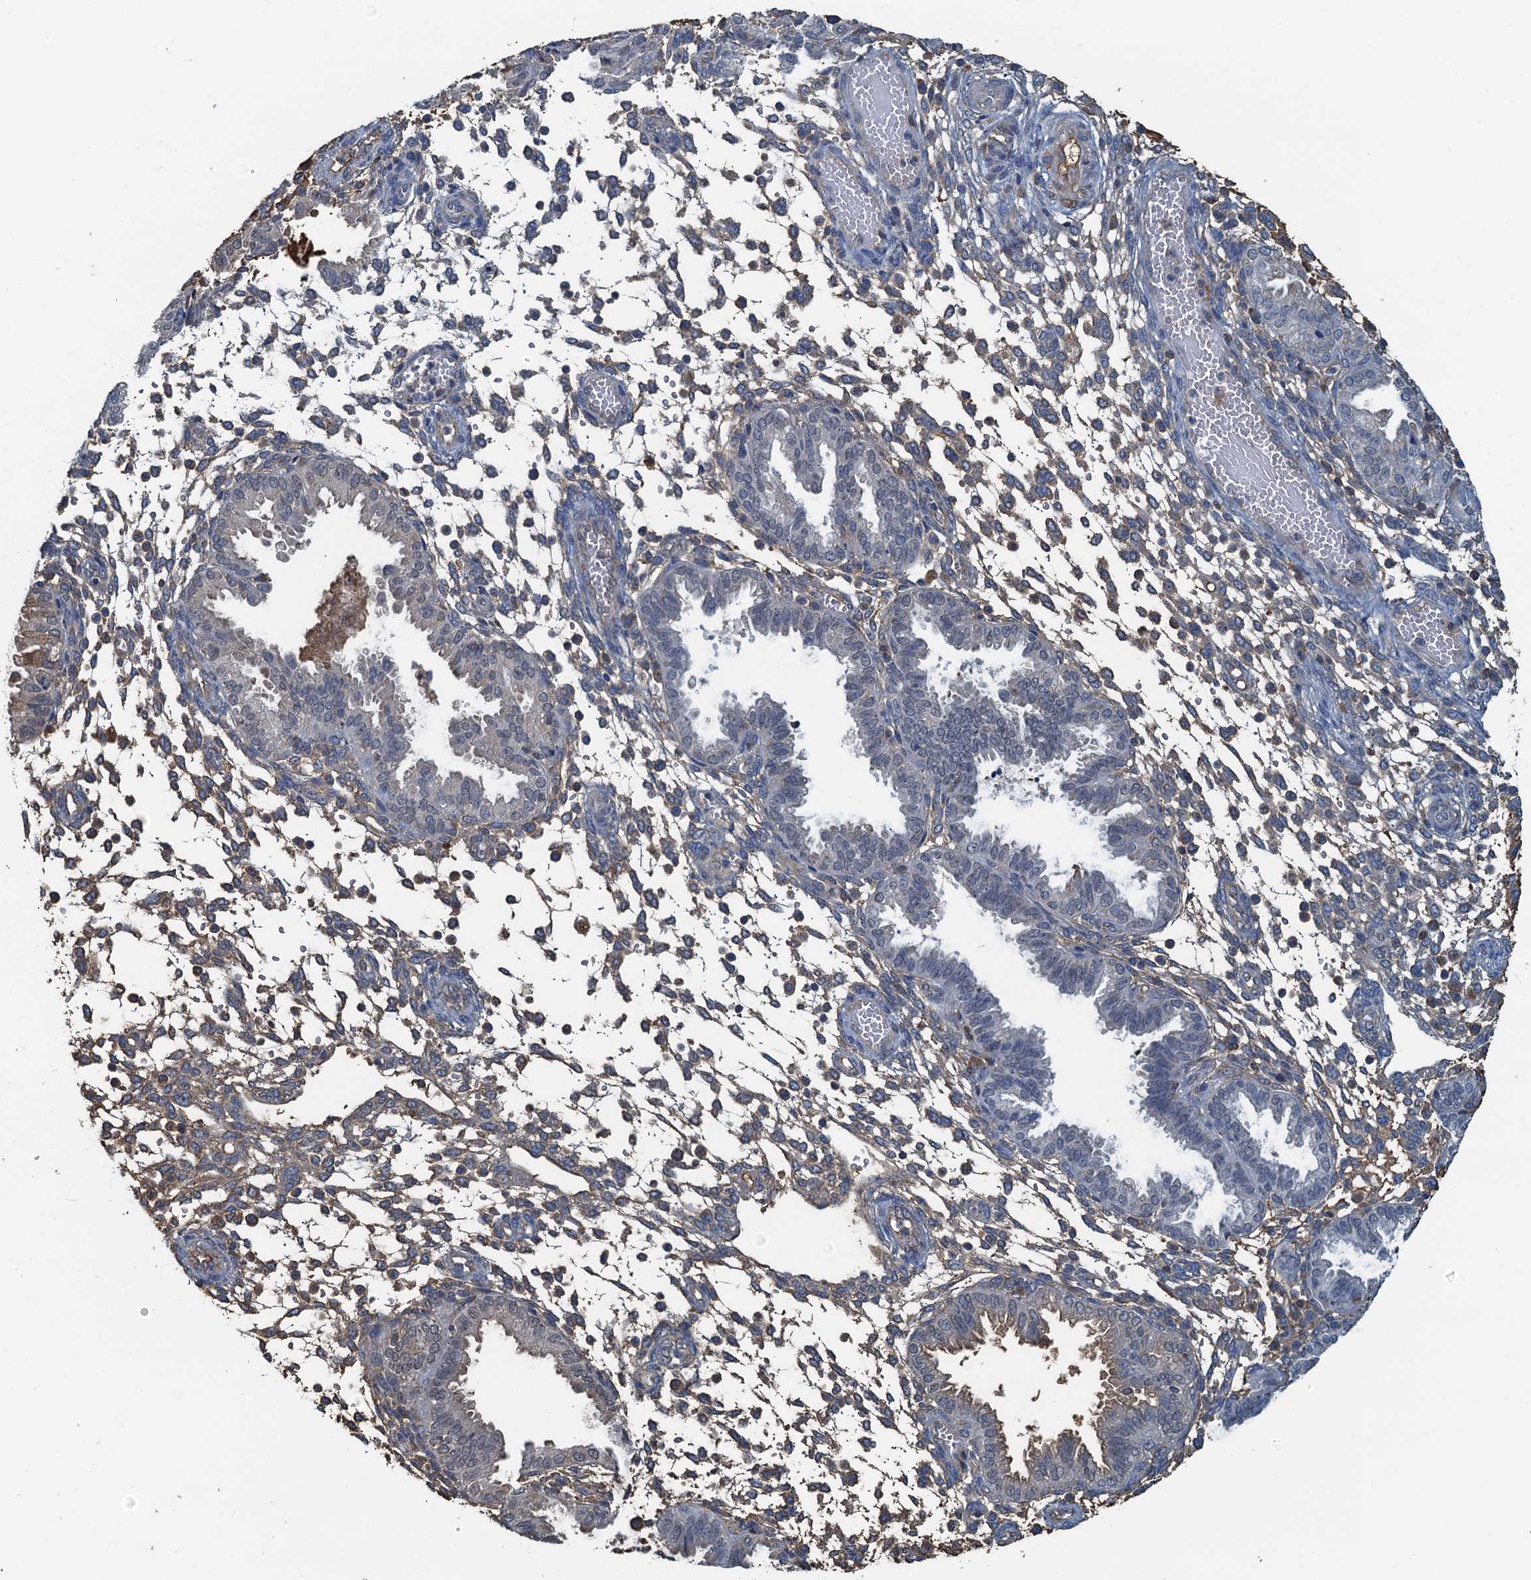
{"staining": {"intensity": "weak", "quantity": "<25%", "location": "cytoplasmic/membranous"}, "tissue": "endometrium", "cell_type": "Cells in endometrial stroma", "image_type": "normal", "snomed": [{"axis": "morphology", "description": "Normal tissue, NOS"}, {"axis": "topography", "description": "Endometrium"}], "caption": "The histopathology image shows no staining of cells in endometrial stroma in unremarkable endometrium.", "gene": "LSM14B", "patient": {"sex": "female", "age": 33}}